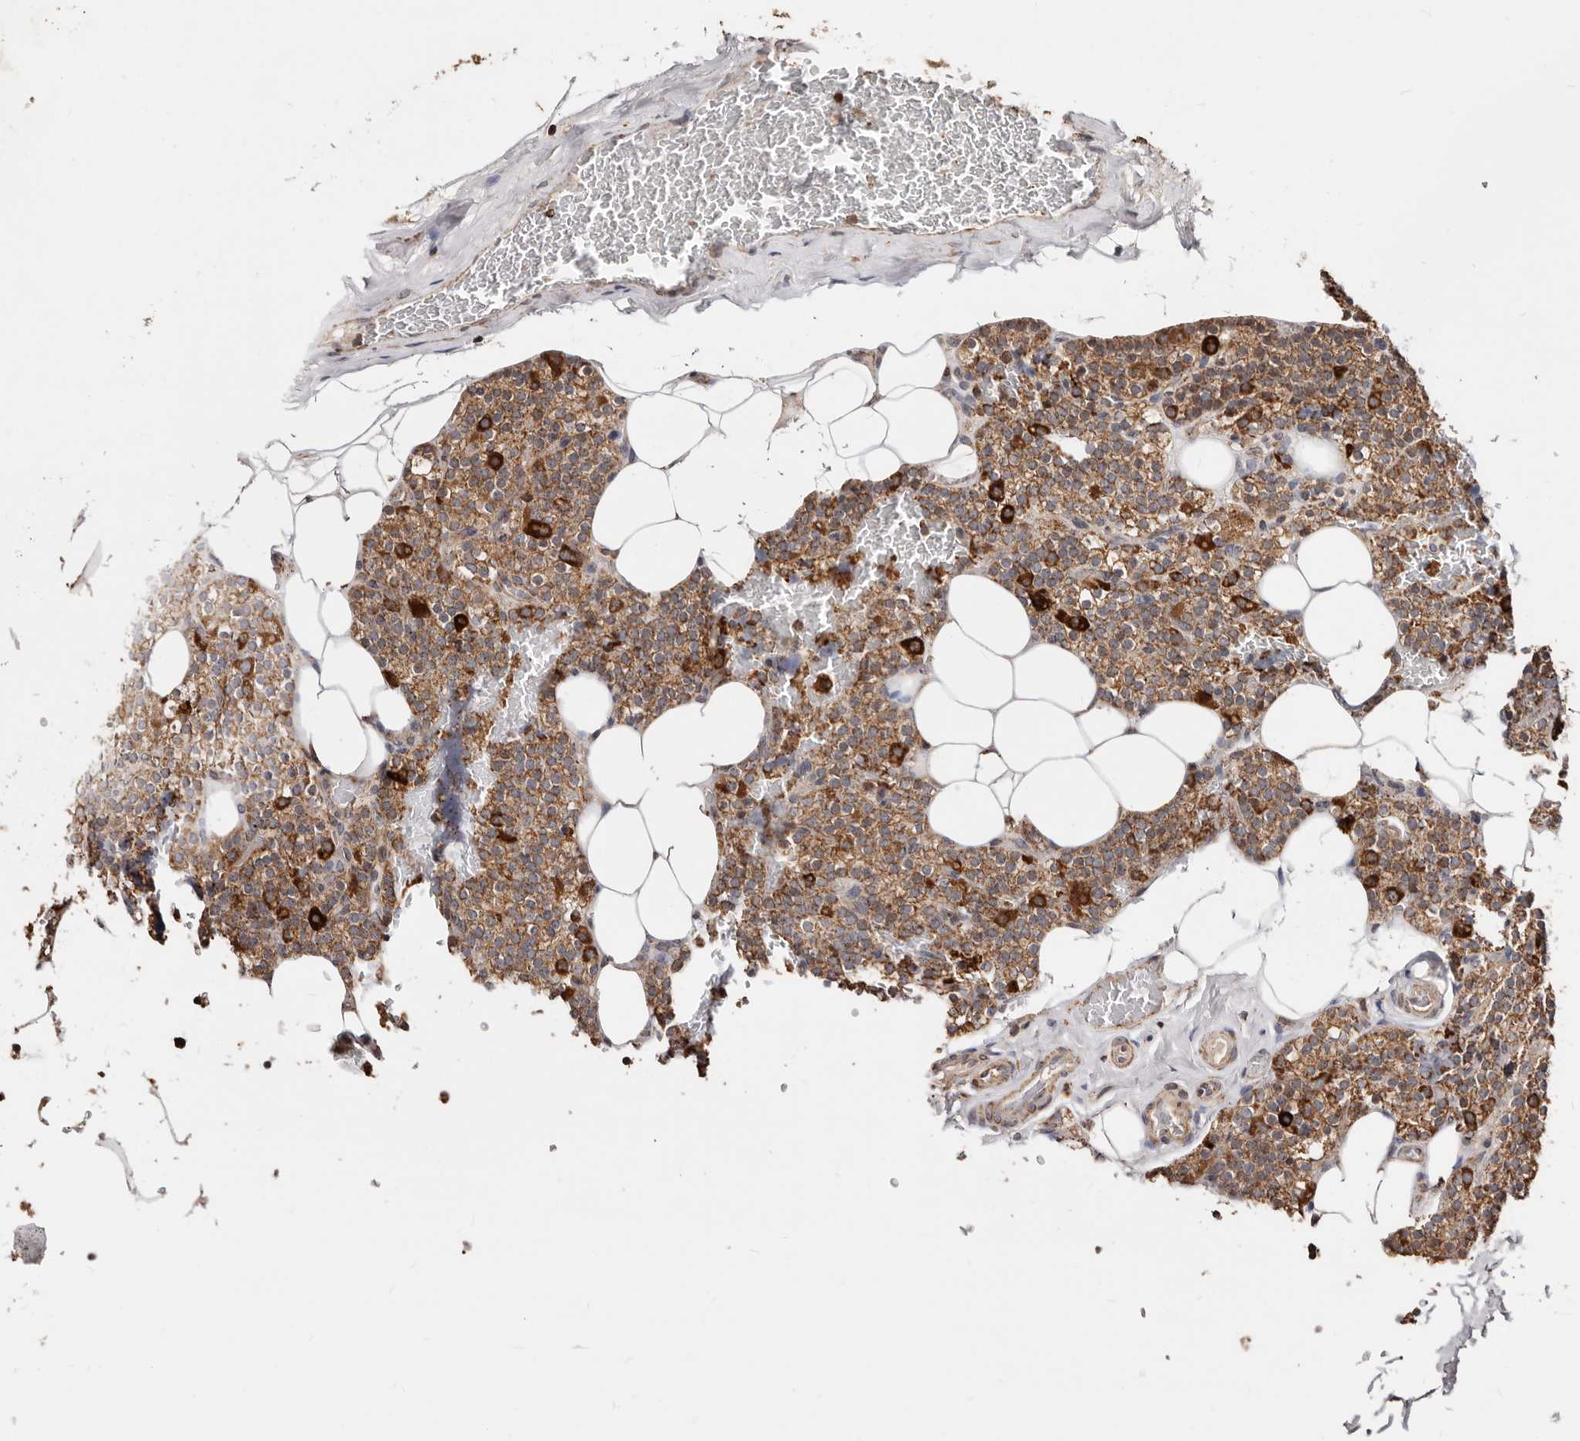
{"staining": {"intensity": "strong", "quantity": ">75%", "location": "cytoplasmic/membranous"}, "tissue": "parathyroid gland", "cell_type": "Glandular cells", "image_type": "normal", "snomed": [{"axis": "morphology", "description": "Normal tissue, NOS"}, {"axis": "morphology", "description": "Inflammation chronic"}, {"axis": "morphology", "description": "Goiter, colloid"}, {"axis": "topography", "description": "Thyroid gland"}, {"axis": "topography", "description": "Parathyroid gland"}], "caption": "Immunohistochemistry histopathology image of unremarkable parathyroid gland stained for a protein (brown), which shows high levels of strong cytoplasmic/membranous staining in about >75% of glandular cells.", "gene": "PRKACB", "patient": {"sex": "male", "age": 65}}